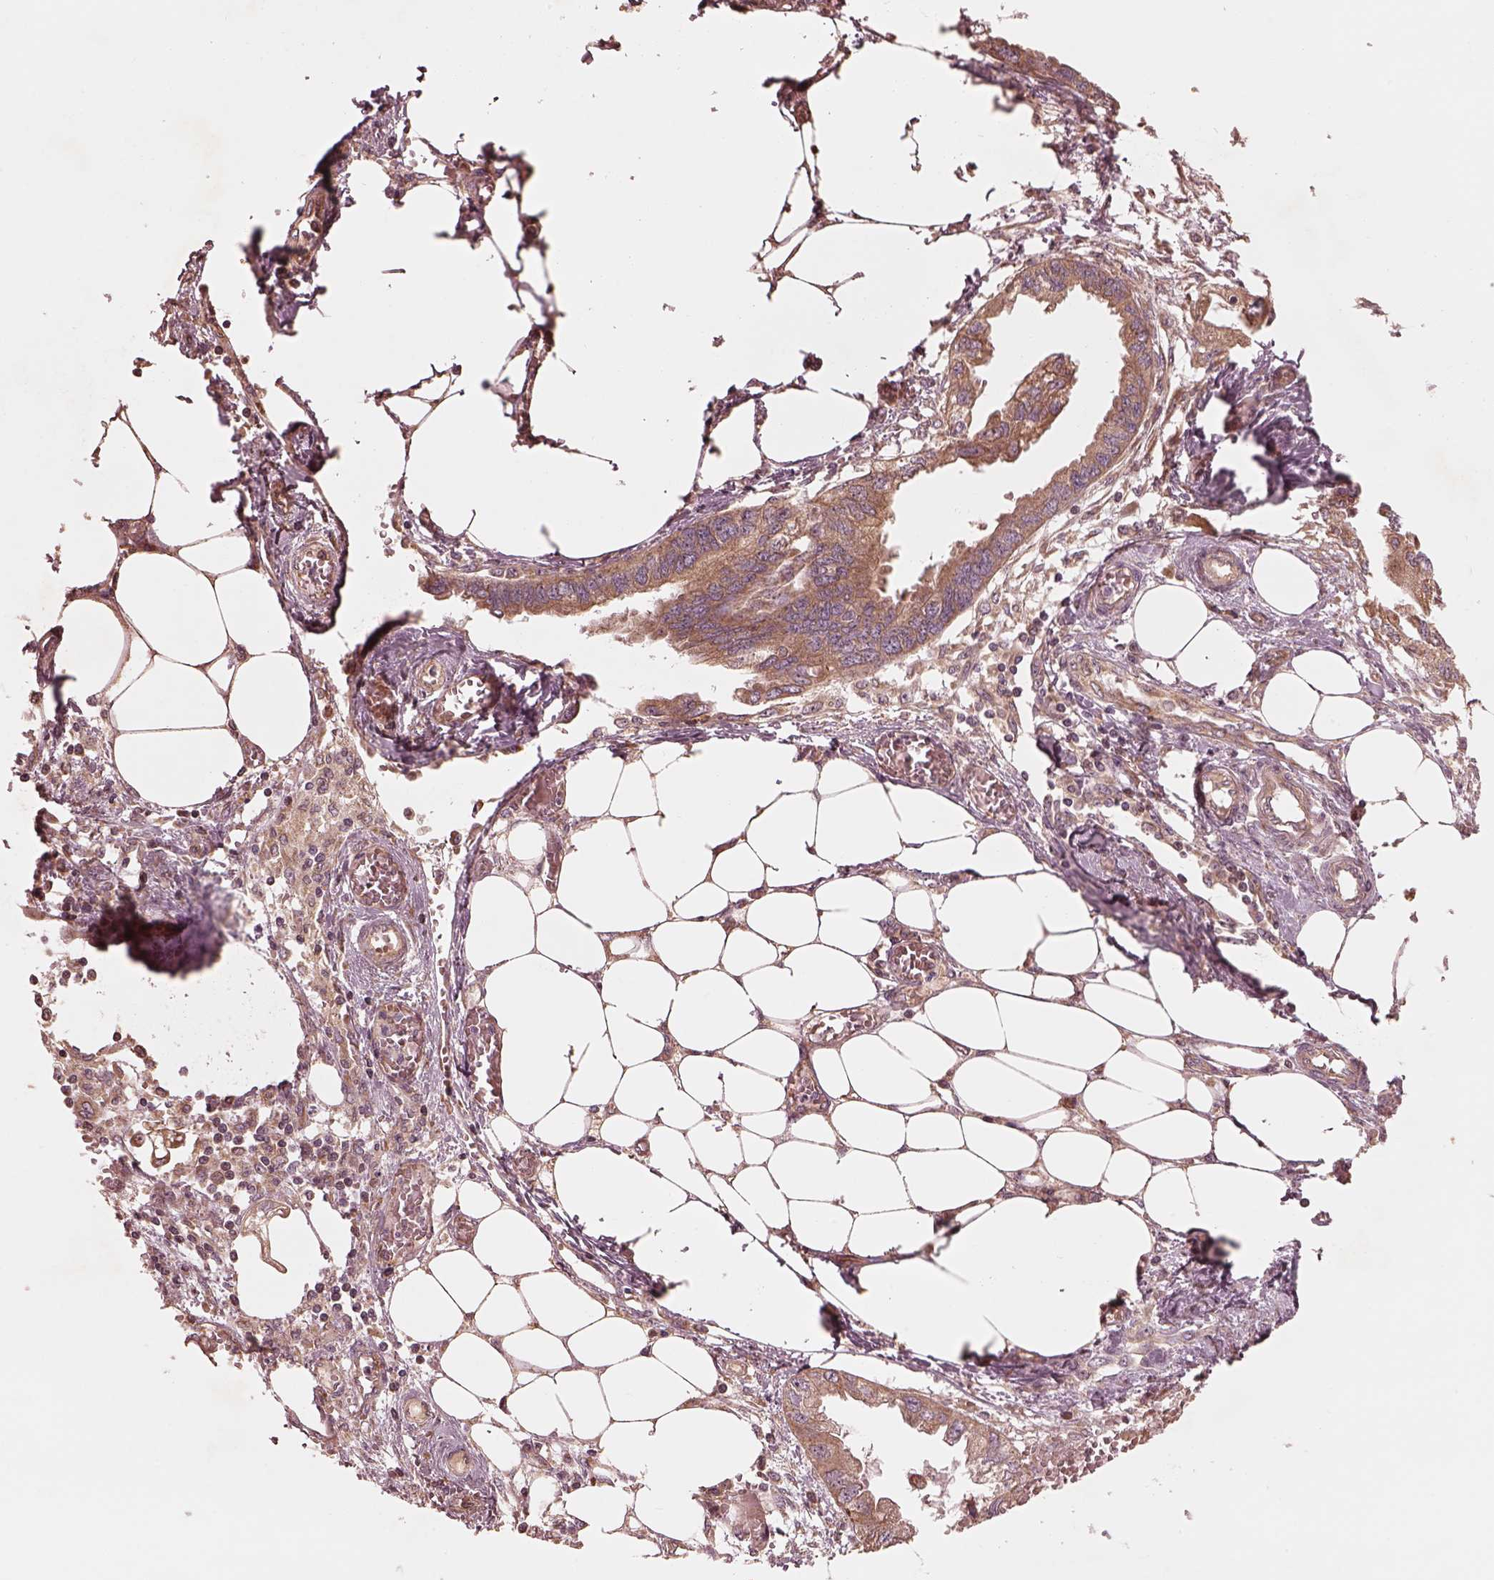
{"staining": {"intensity": "moderate", "quantity": ">75%", "location": "cytoplasmic/membranous"}, "tissue": "endometrial cancer", "cell_type": "Tumor cells", "image_type": "cancer", "snomed": [{"axis": "morphology", "description": "Adenocarcinoma, NOS"}, {"axis": "morphology", "description": "Adenocarcinoma, metastatic, NOS"}, {"axis": "topography", "description": "Adipose tissue"}, {"axis": "topography", "description": "Endometrium"}], "caption": "Immunohistochemical staining of human endometrial cancer (adenocarcinoma) displays moderate cytoplasmic/membranous protein expression in about >75% of tumor cells.", "gene": "PIK3R2", "patient": {"sex": "female", "age": 67}}